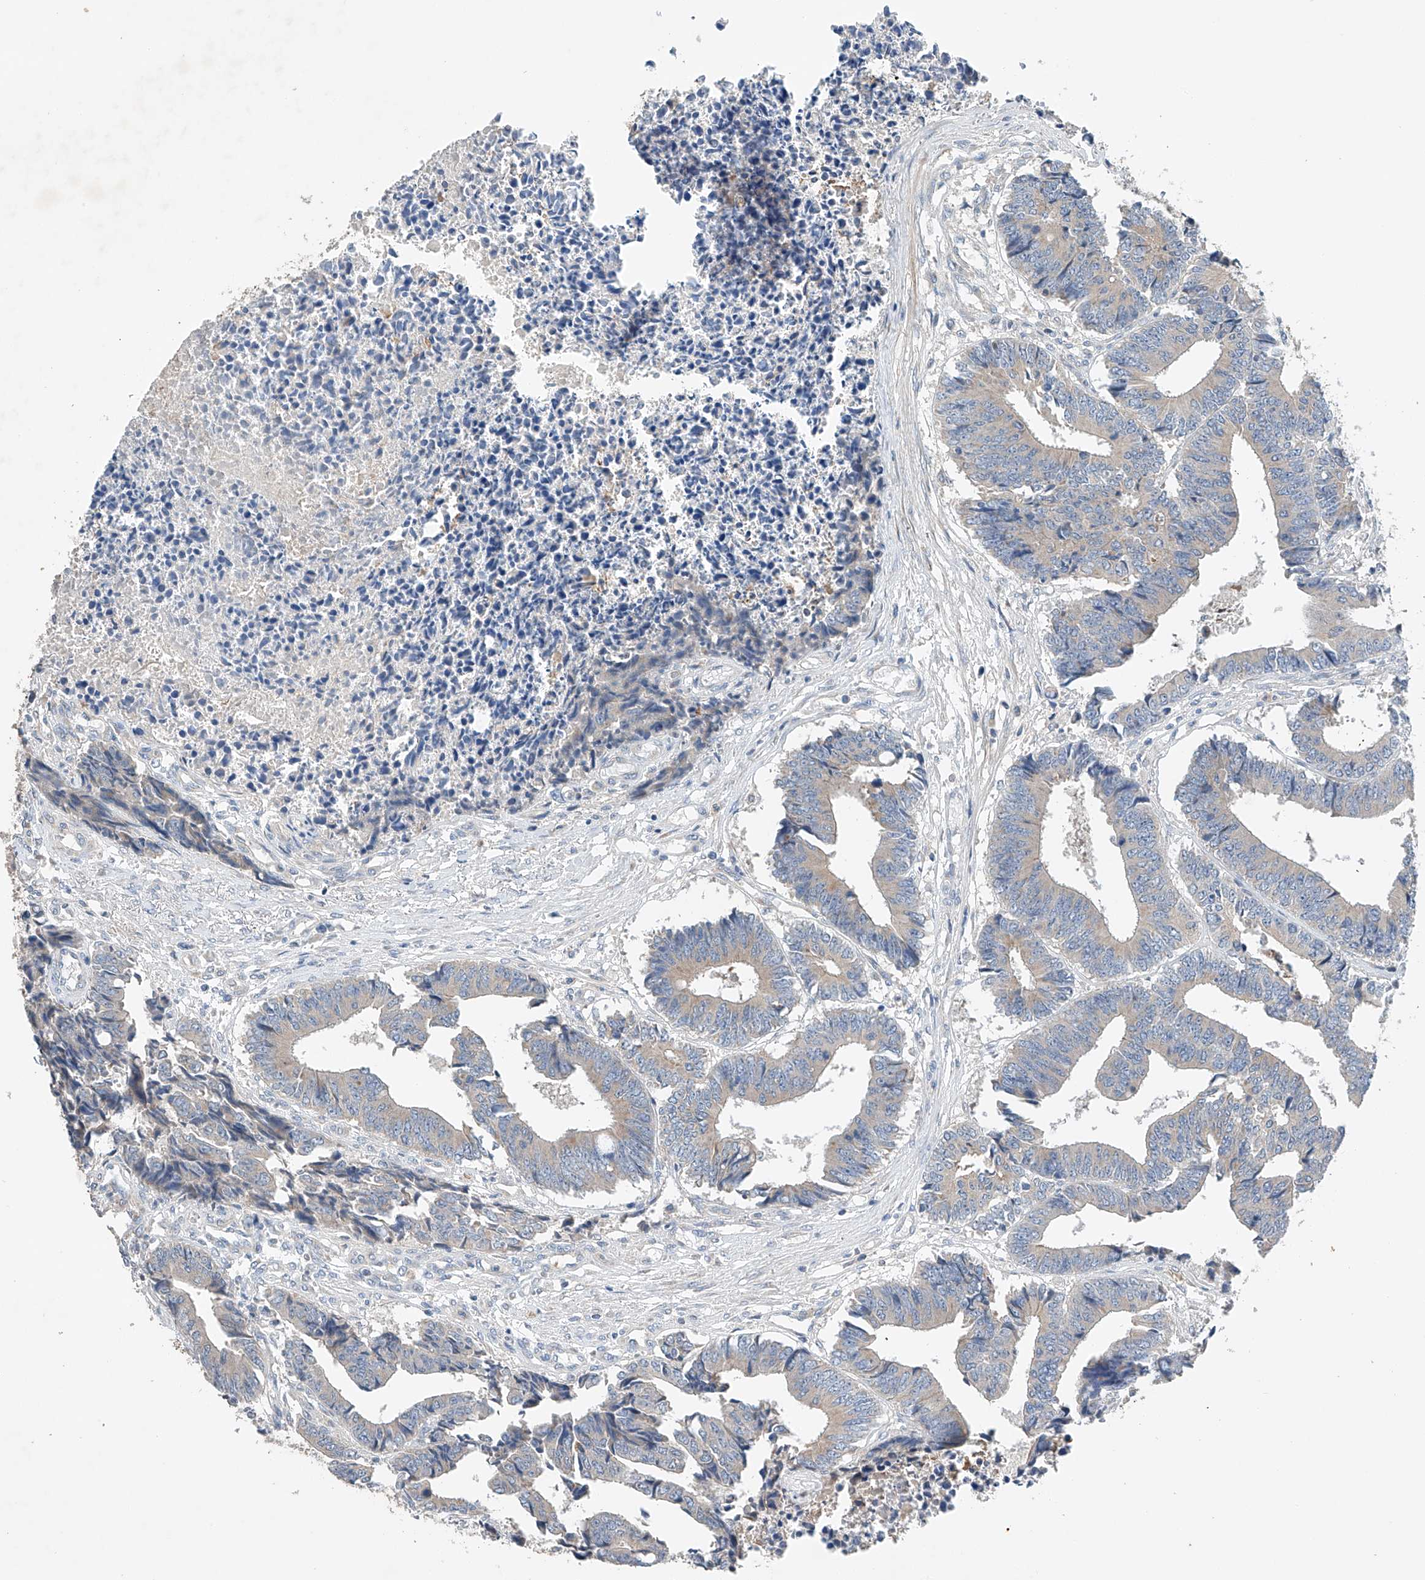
{"staining": {"intensity": "negative", "quantity": "none", "location": "none"}, "tissue": "colorectal cancer", "cell_type": "Tumor cells", "image_type": "cancer", "snomed": [{"axis": "morphology", "description": "Adenocarcinoma, NOS"}, {"axis": "topography", "description": "Rectum"}], "caption": "The micrograph displays no staining of tumor cells in colorectal adenocarcinoma. The staining is performed using DAB brown chromogen with nuclei counter-stained in using hematoxylin.", "gene": "GPC4", "patient": {"sex": "male", "age": 84}}